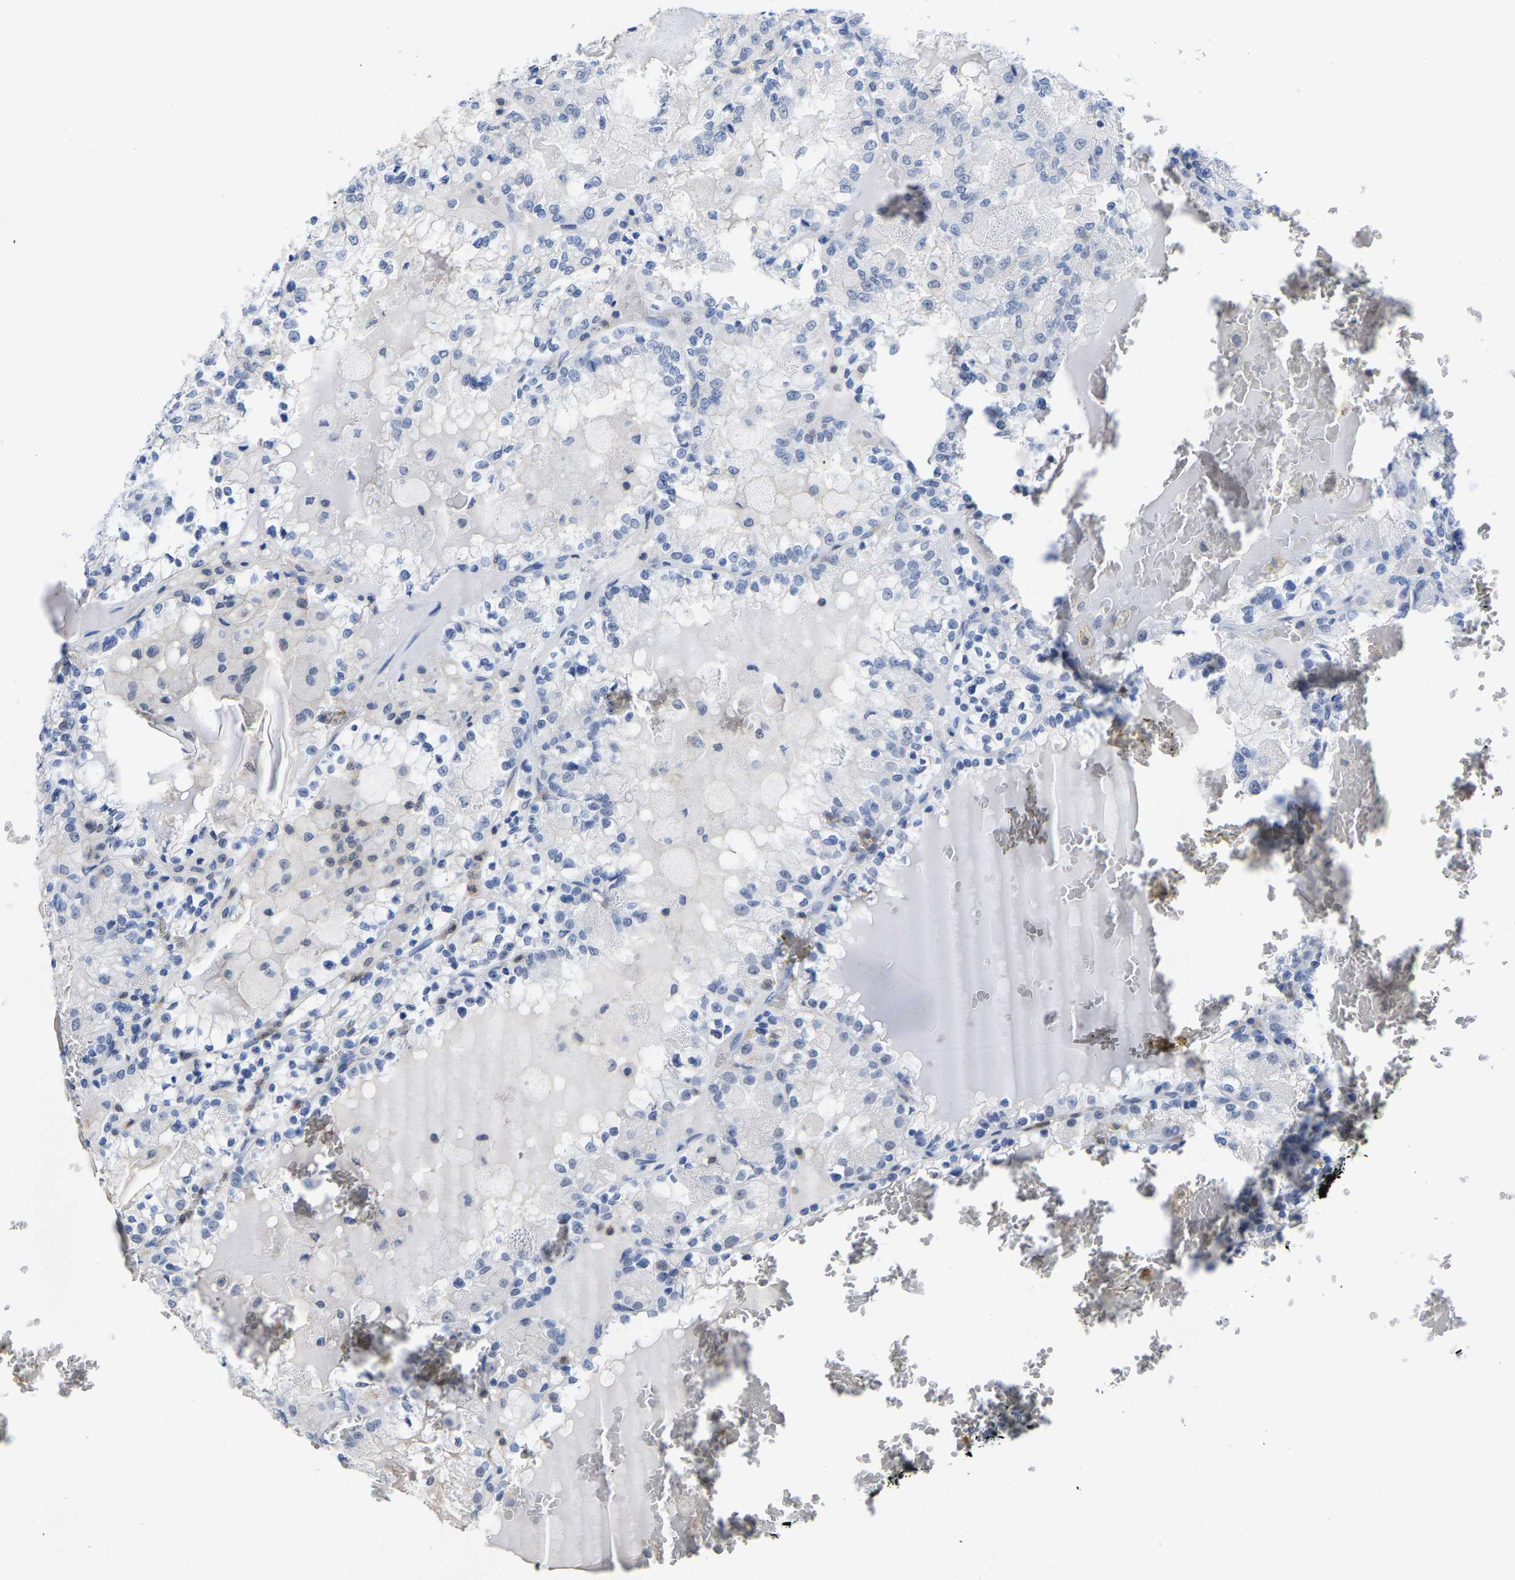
{"staining": {"intensity": "negative", "quantity": "none", "location": "none"}, "tissue": "renal cancer", "cell_type": "Tumor cells", "image_type": "cancer", "snomed": [{"axis": "morphology", "description": "Adenocarcinoma, NOS"}, {"axis": "topography", "description": "Kidney"}], "caption": "IHC image of neoplastic tissue: human adenocarcinoma (renal) stained with DAB (3,3'-diaminobenzidine) shows no significant protein staining in tumor cells.", "gene": "FGD3", "patient": {"sex": "female", "age": 56}}